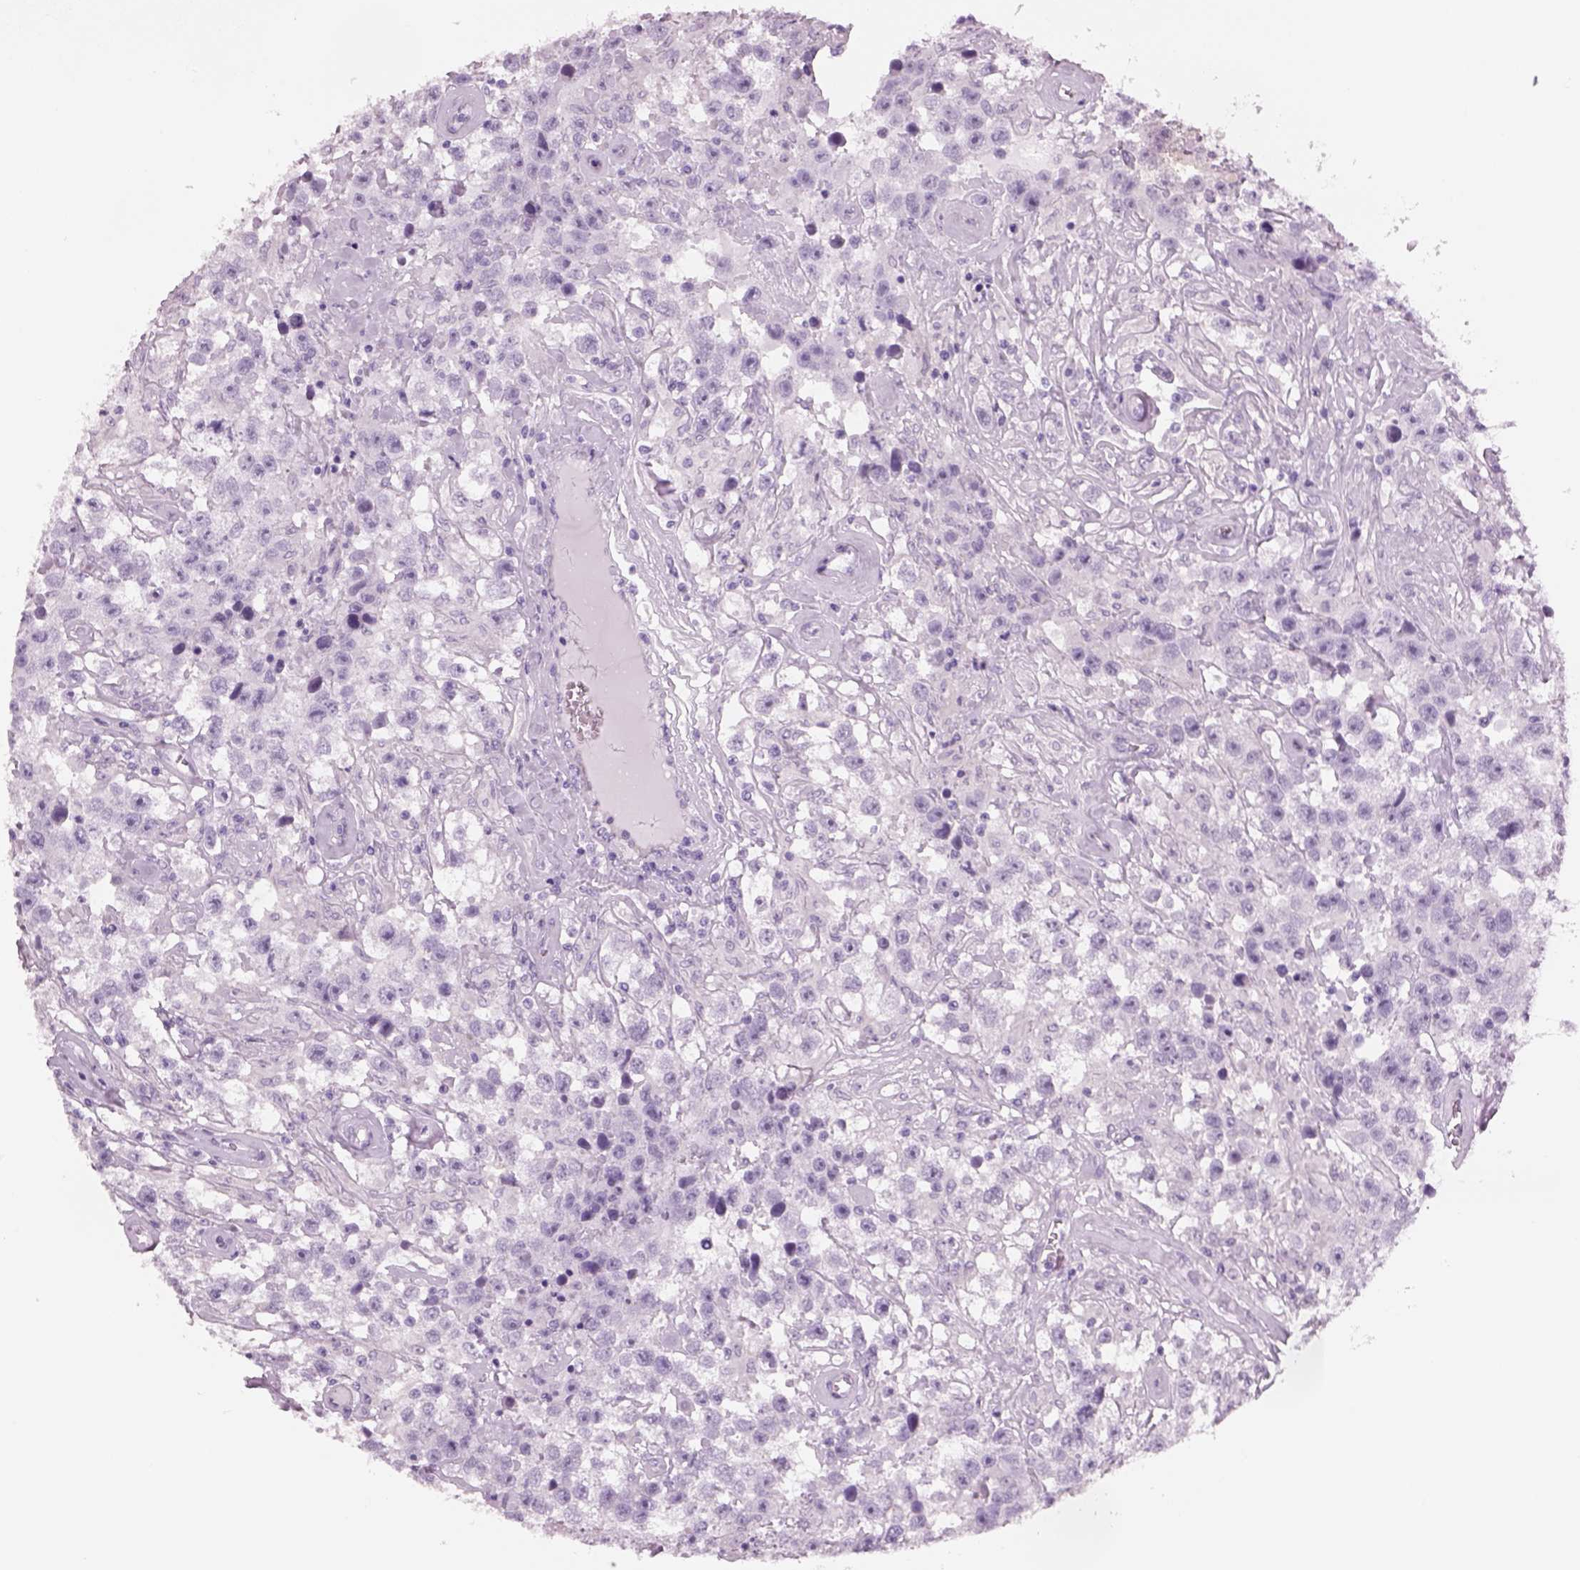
{"staining": {"intensity": "negative", "quantity": "none", "location": "none"}, "tissue": "testis cancer", "cell_type": "Tumor cells", "image_type": "cancer", "snomed": [{"axis": "morphology", "description": "Seminoma, NOS"}, {"axis": "topography", "description": "Testis"}], "caption": "Immunohistochemical staining of human testis cancer exhibits no significant expression in tumor cells.", "gene": "RHO", "patient": {"sex": "male", "age": 43}}